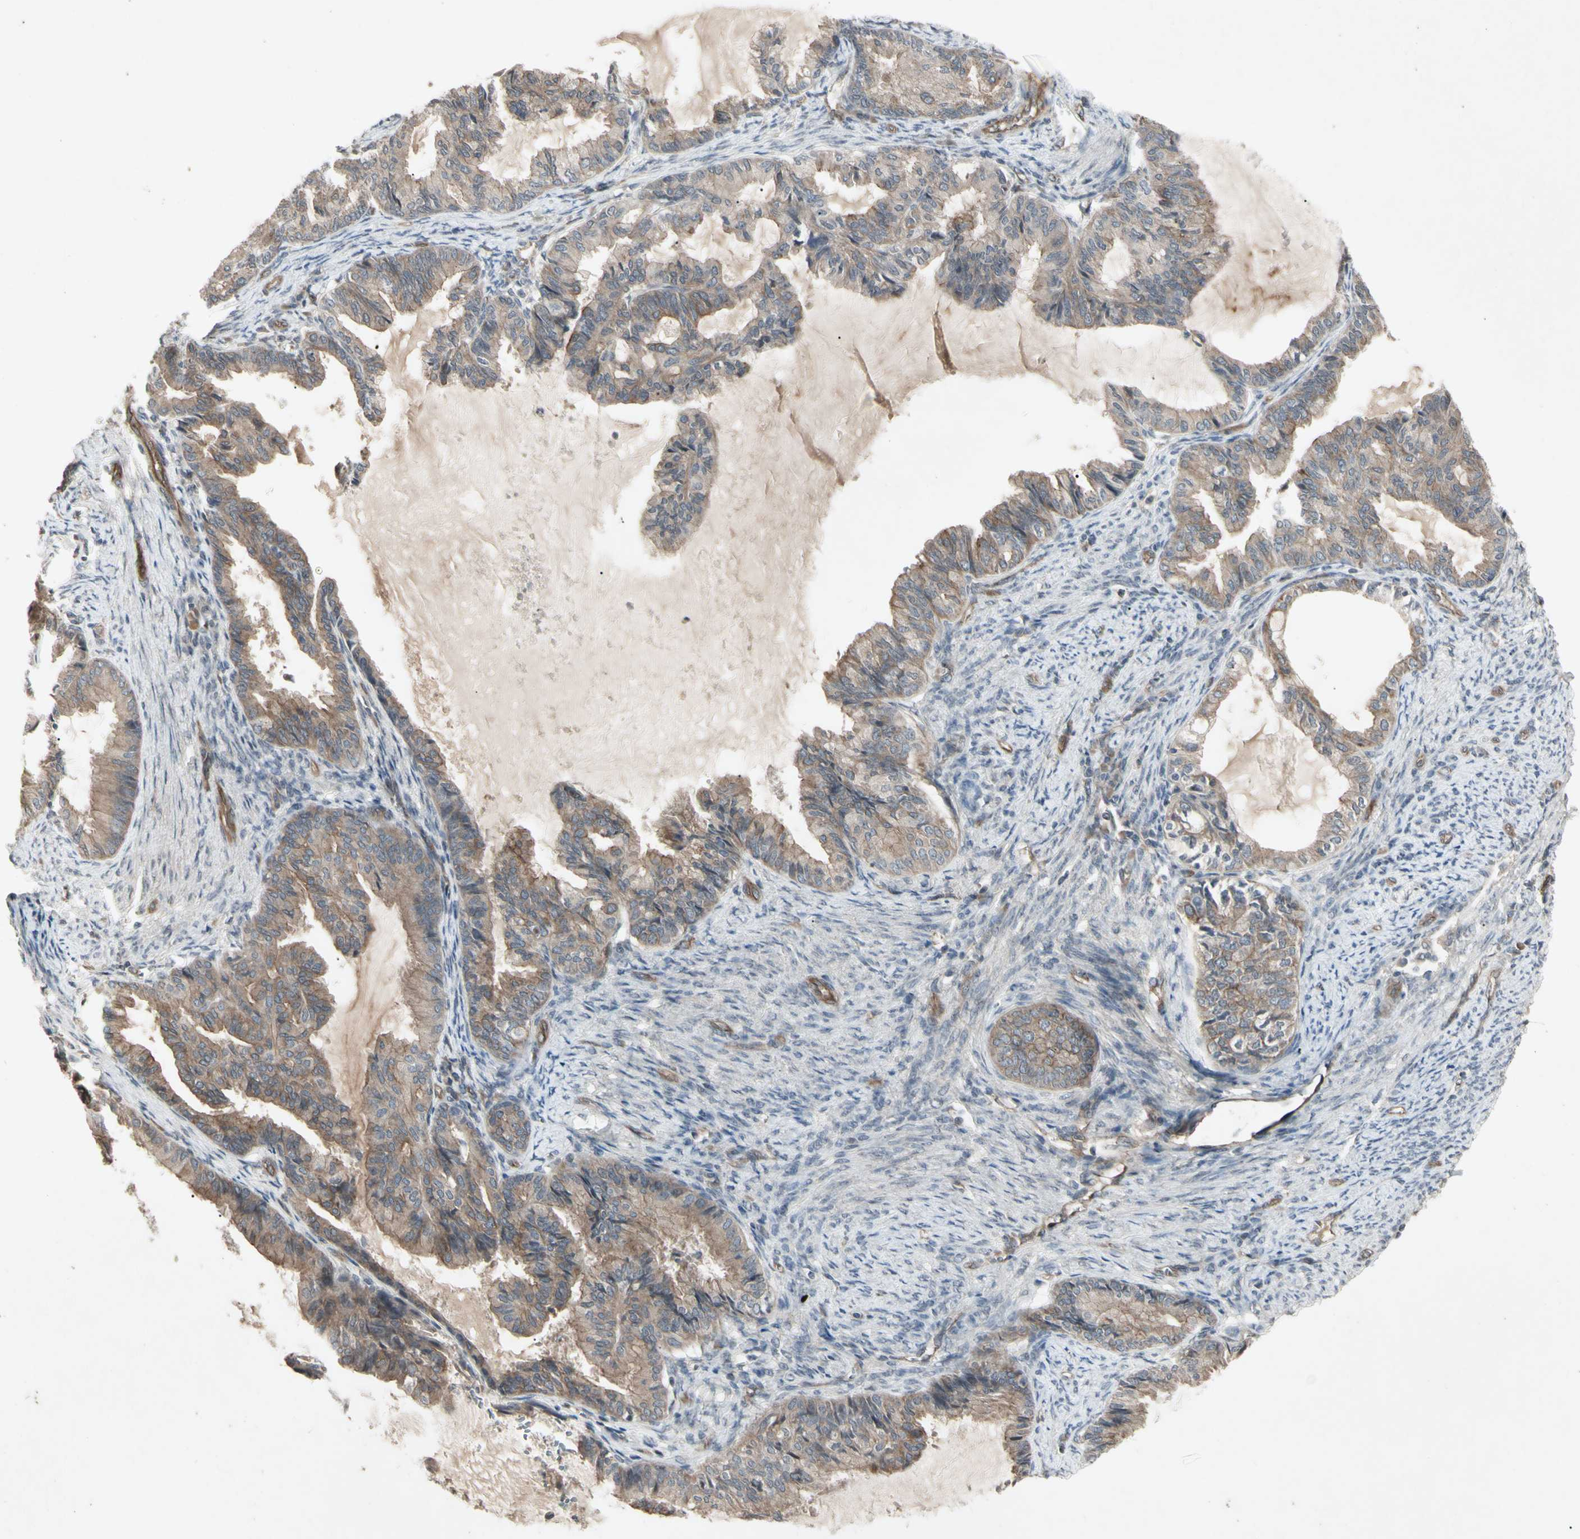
{"staining": {"intensity": "moderate", "quantity": "<25%", "location": "cytoplasmic/membranous"}, "tissue": "endometrial cancer", "cell_type": "Tumor cells", "image_type": "cancer", "snomed": [{"axis": "morphology", "description": "Adenocarcinoma, NOS"}, {"axis": "topography", "description": "Endometrium"}], "caption": "Immunohistochemical staining of endometrial adenocarcinoma reveals low levels of moderate cytoplasmic/membranous positivity in about <25% of tumor cells.", "gene": "JAG1", "patient": {"sex": "female", "age": 86}}